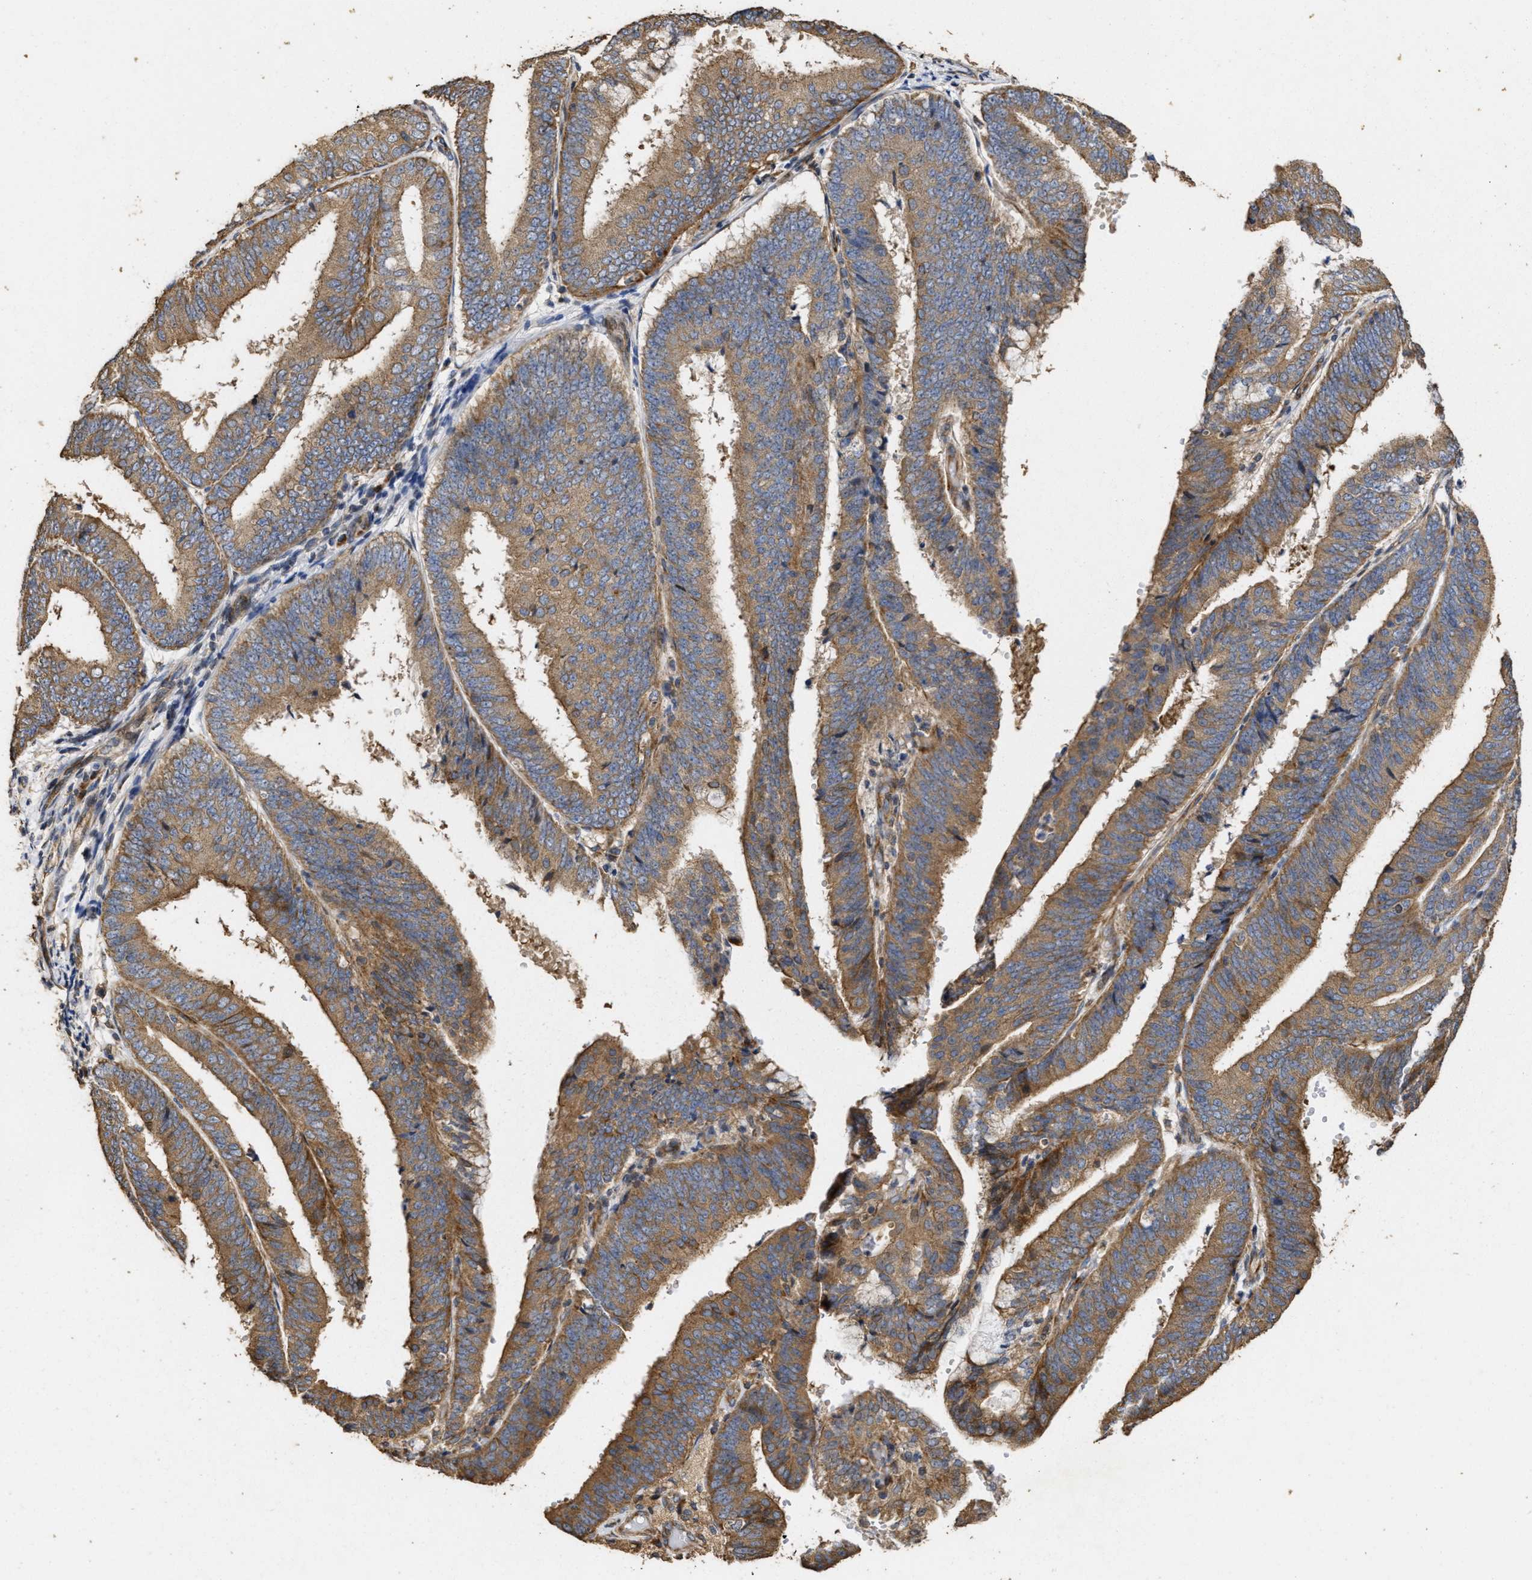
{"staining": {"intensity": "moderate", "quantity": ">75%", "location": "cytoplasmic/membranous"}, "tissue": "endometrial cancer", "cell_type": "Tumor cells", "image_type": "cancer", "snomed": [{"axis": "morphology", "description": "Adenocarcinoma, NOS"}, {"axis": "topography", "description": "Endometrium"}], "caption": "Immunohistochemical staining of endometrial cancer demonstrates moderate cytoplasmic/membranous protein staining in about >75% of tumor cells.", "gene": "NAV1", "patient": {"sex": "female", "age": 63}}